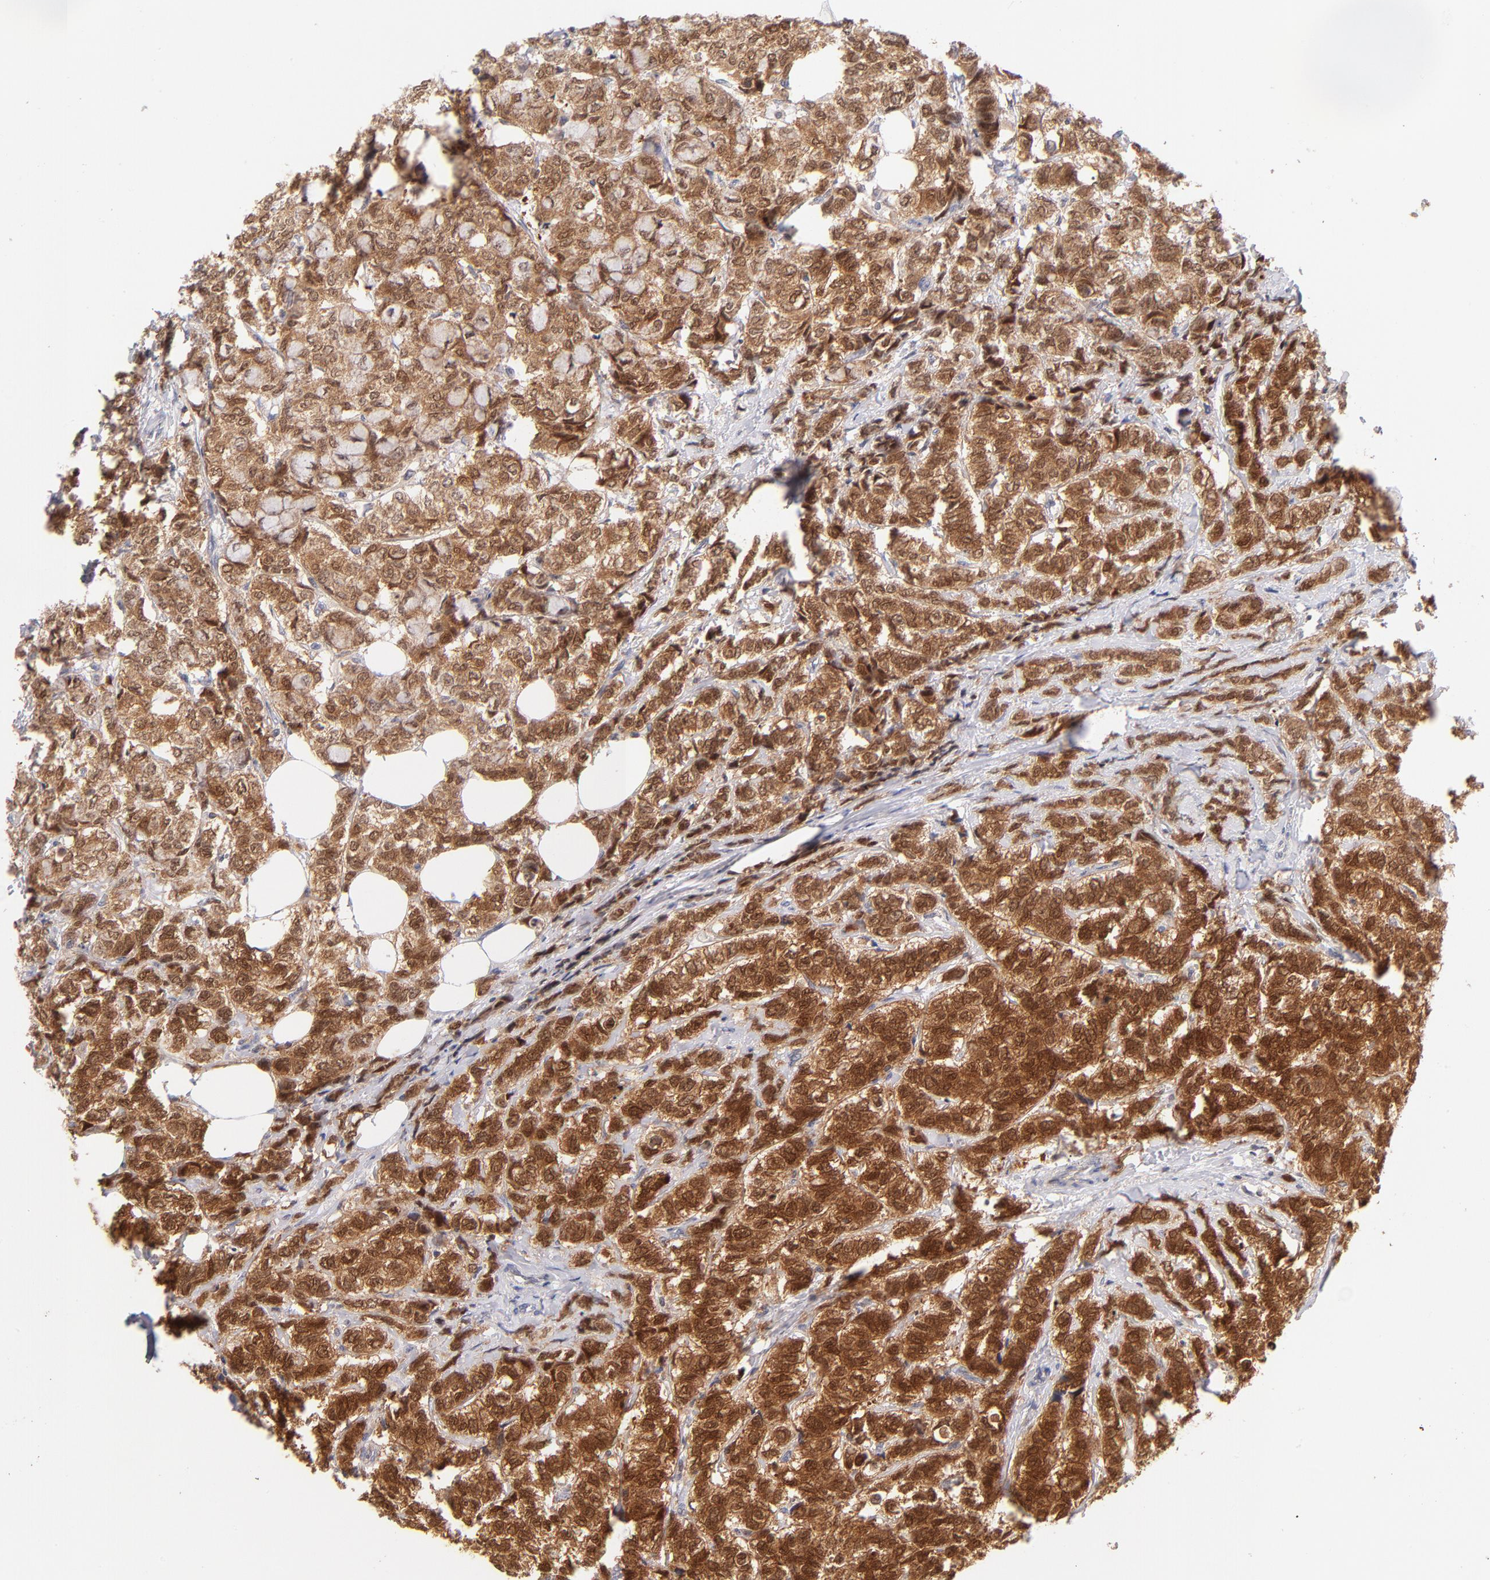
{"staining": {"intensity": "strong", "quantity": ">75%", "location": "cytoplasmic/membranous,nuclear"}, "tissue": "breast cancer", "cell_type": "Tumor cells", "image_type": "cancer", "snomed": [{"axis": "morphology", "description": "Lobular carcinoma"}, {"axis": "topography", "description": "Breast"}], "caption": "High-magnification brightfield microscopy of breast cancer (lobular carcinoma) stained with DAB (brown) and counterstained with hematoxylin (blue). tumor cells exhibit strong cytoplasmic/membranous and nuclear positivity is appreciated in approximately>75% of cells. (Stains: DAB in brown, nuclei in blue, Microscopy: brightfield microscopy at high magnification).", "gene": "CASP6", "patient": {"sex": "female", "age": 60}}